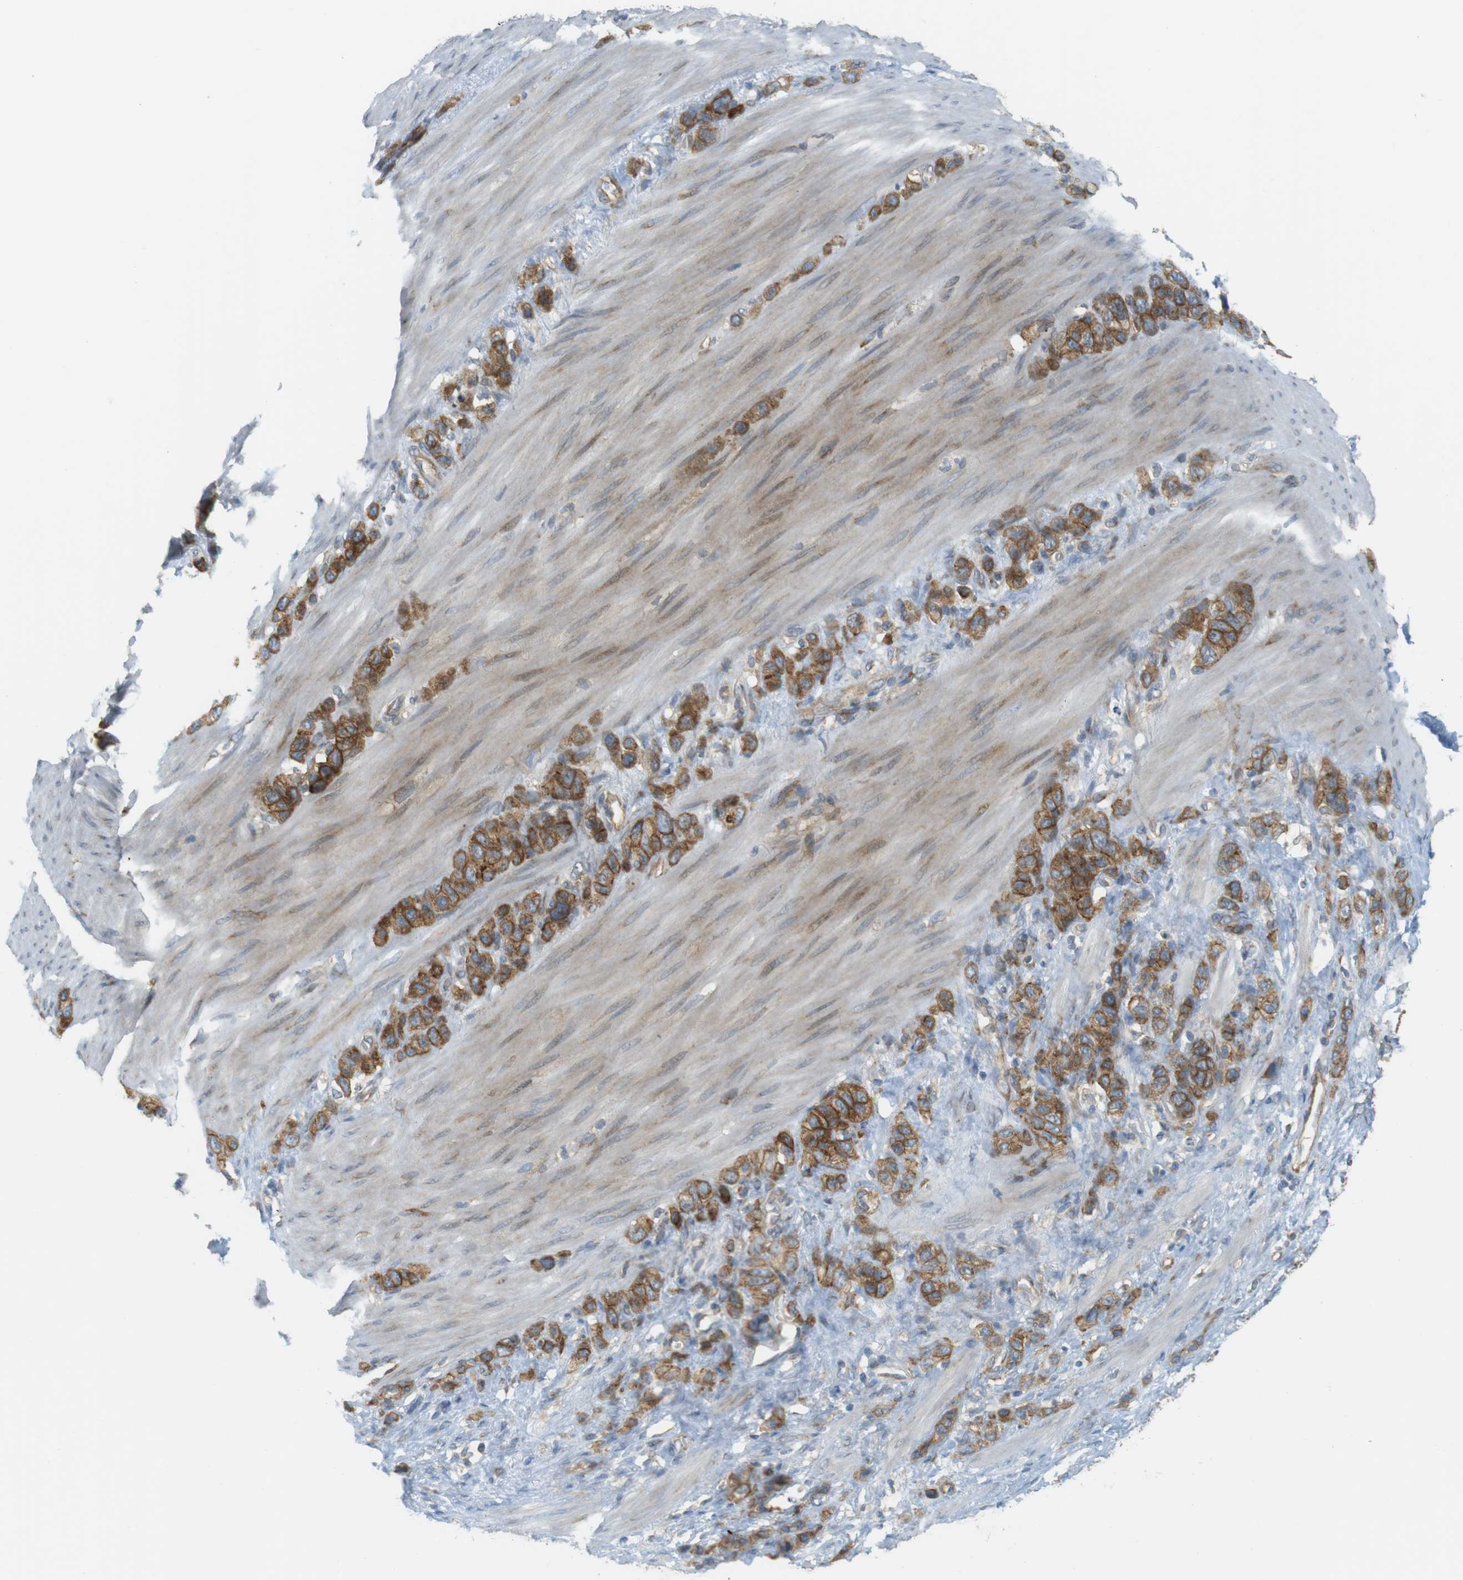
{"staining": {"intensity": "moderate", "quantity": ">75%", "location": "cytoplasmic/membranous"}, "tissue": "stomach cancer", "cell_type": "Tumor cells", "image_type": "cancer", "snomed": [{"axis": "morphology", "description": "Adenocarcinoma, NOS"}, {"axis": "morphology", "description": "Adenocarcinoma, High grade"}, {"axis": "topography", "description": "Stomach, upper"}, {"axis": "topography", "description": "Stomach, lower"}], "caption": "This is a micrograph of IHC staining of stomach adenocarcinoma, which shows moderate staining in the cytoplasmic/membranous of tumor cells.", "gene": "GJC3", "patient": {"sex": "female", "age": 65}}